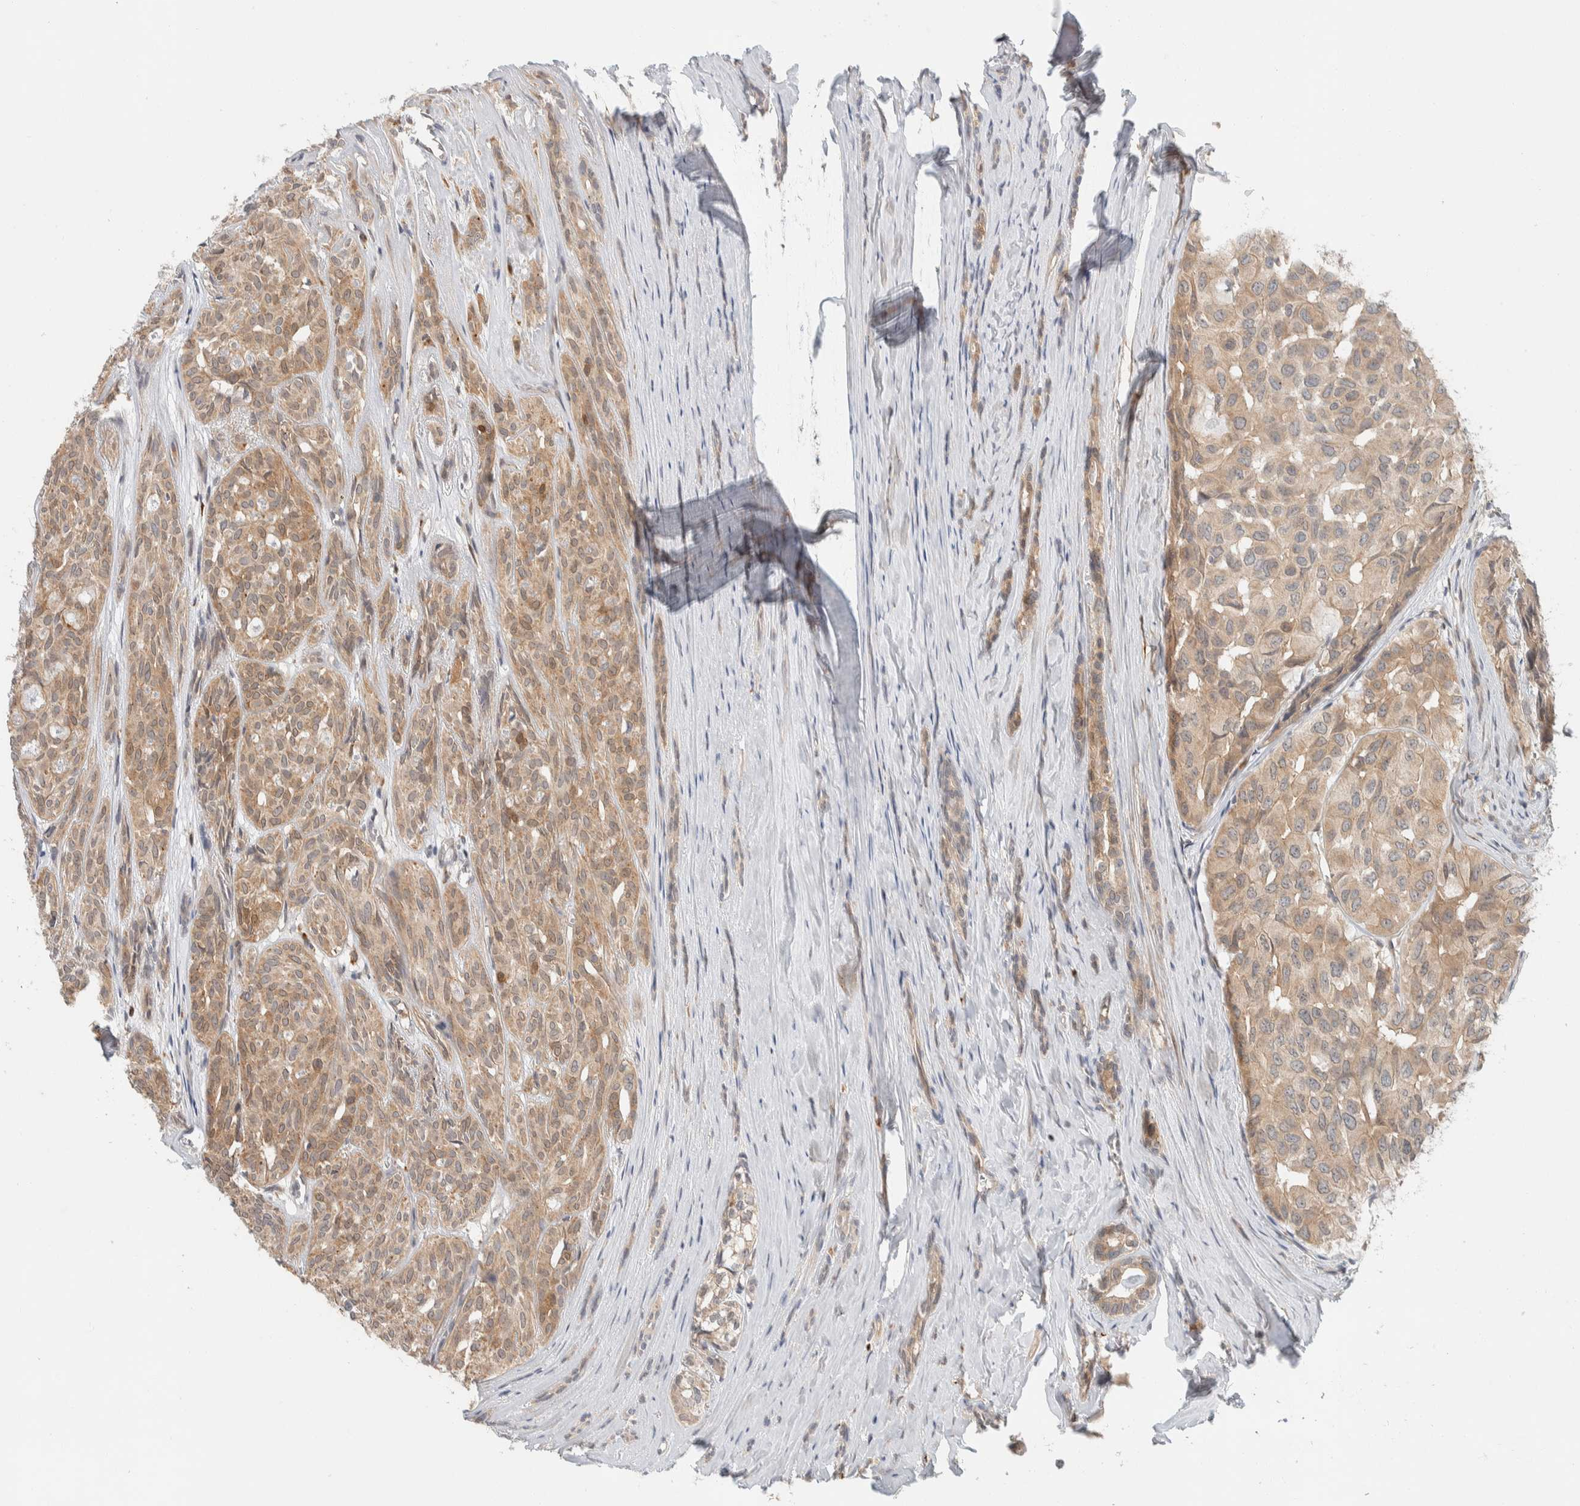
{"staining": {"intensity": "moderate", "quantity": ">75%", "location": "cytoplasmic/membranous"}, "tissue": "head and neck cancer", "cell_type": "Tumor cells", "image_type": "cancer", "snomed": [{"axis": "morphology", "description": "Adenocarcinoma, NOS"}, {"axis": "topography", "description": "Salivary gland, NOS"}, {"axis": "topography", "description": "Head-Neck"}], "caption": "Head and neck cancer (adenocarcinoma) stained for a protein demonstrates moderate cytoplasmic/membranous positivity in tumor cells.", "gene": "GCLM", "patient": {"sex": "female", "age": 76}}